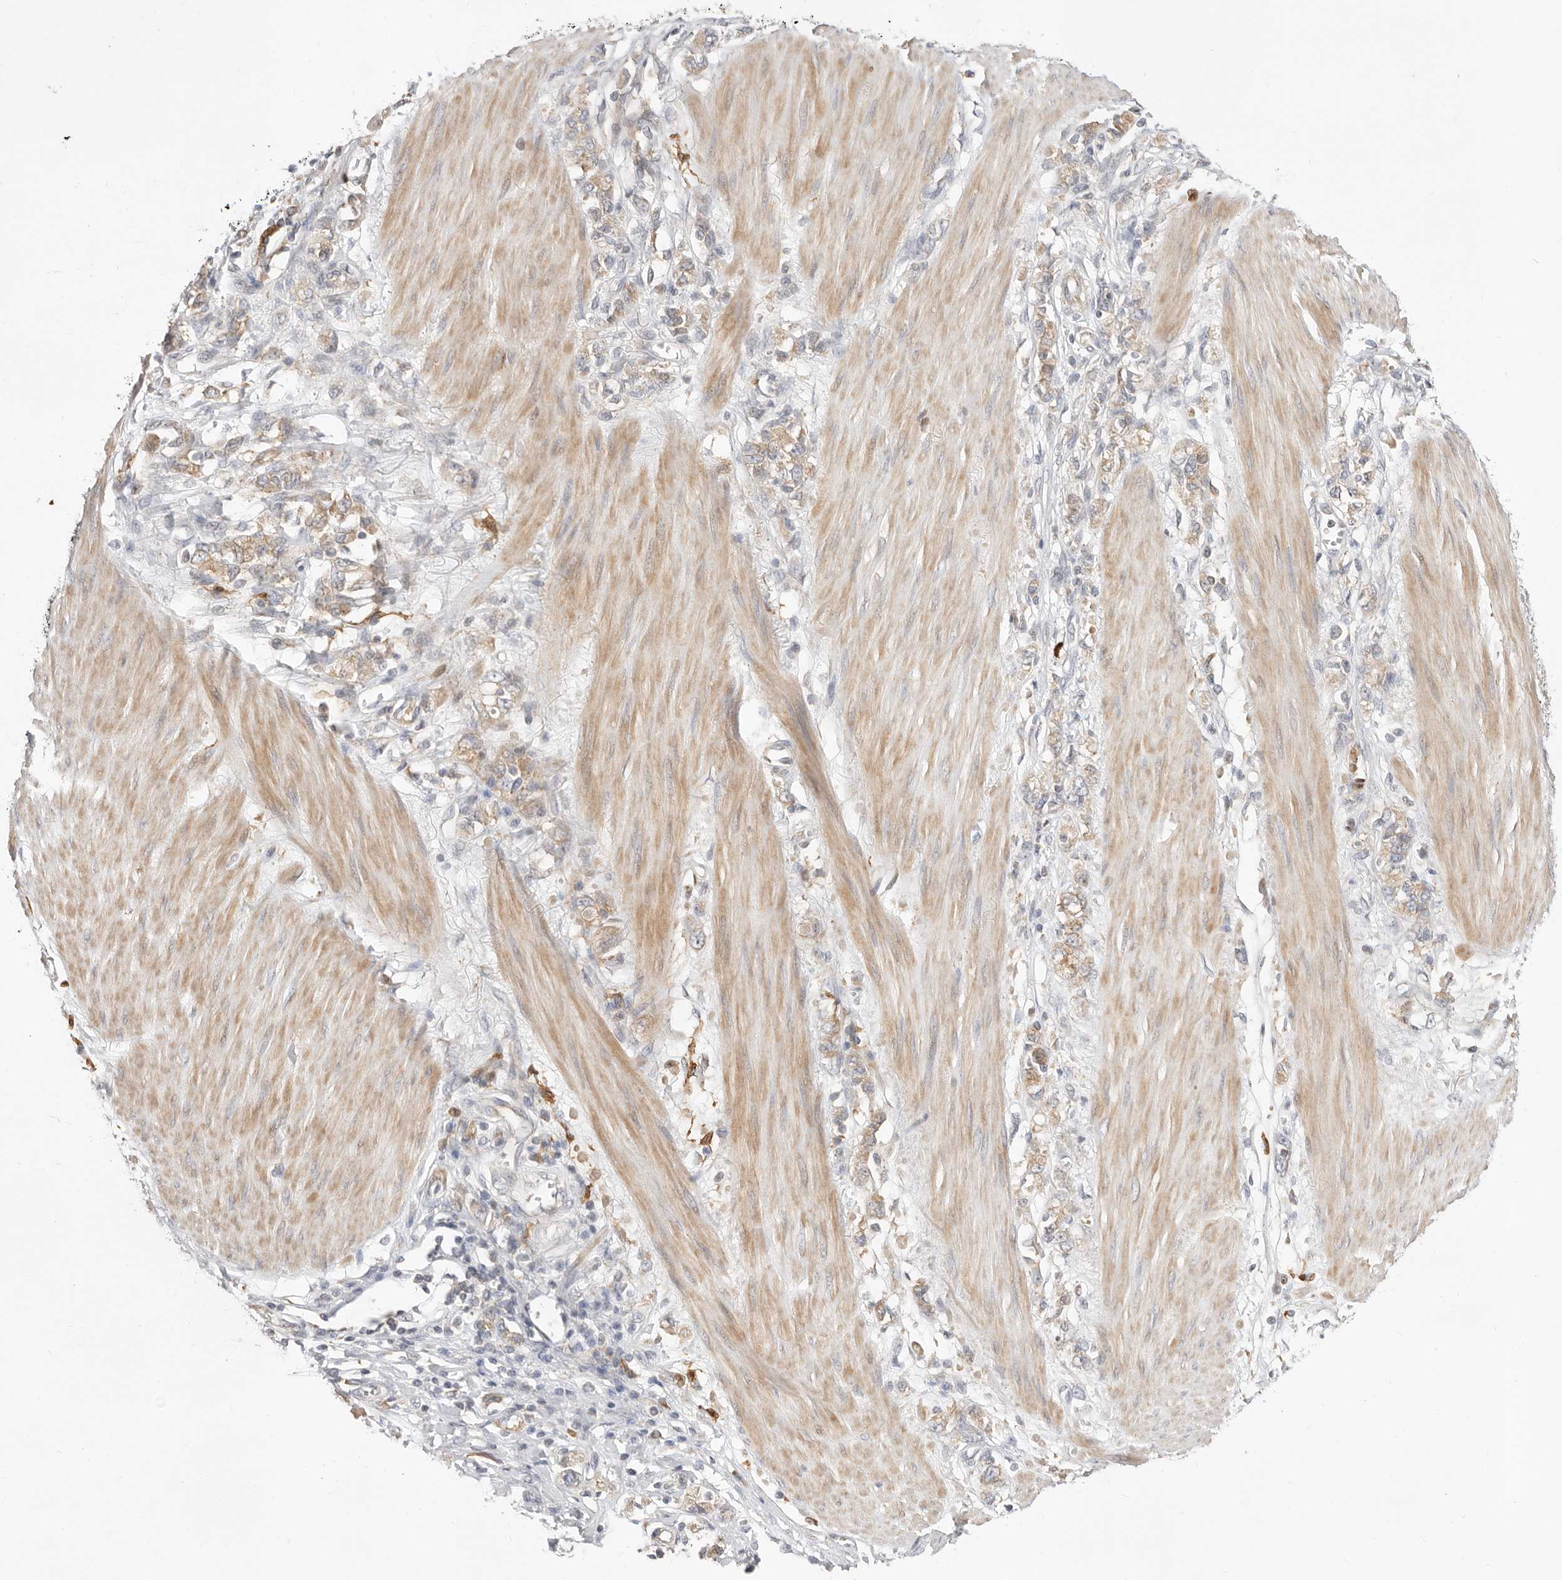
{"staining": {"intensity": "weak", "quantity": ">75%", "location": "cytoplasmic/membranous"}, "tissue": "stomach cancer", "cell_type": "Tumor cells", "image_type": "cancer", "snomed": [{"axis": "morphology", "description": "Adenocarcinoma, NOS"}, {"axis": "topography", "description": "Stomach"}], "caption": "Protein staining of adenocarcinoma (stomach) tissue exhibits weak cytoplasmic/membranous staining in about >75% of tumor cells.", "gene": "USH1C", "patient": {"sex": "female", "age": 76}}